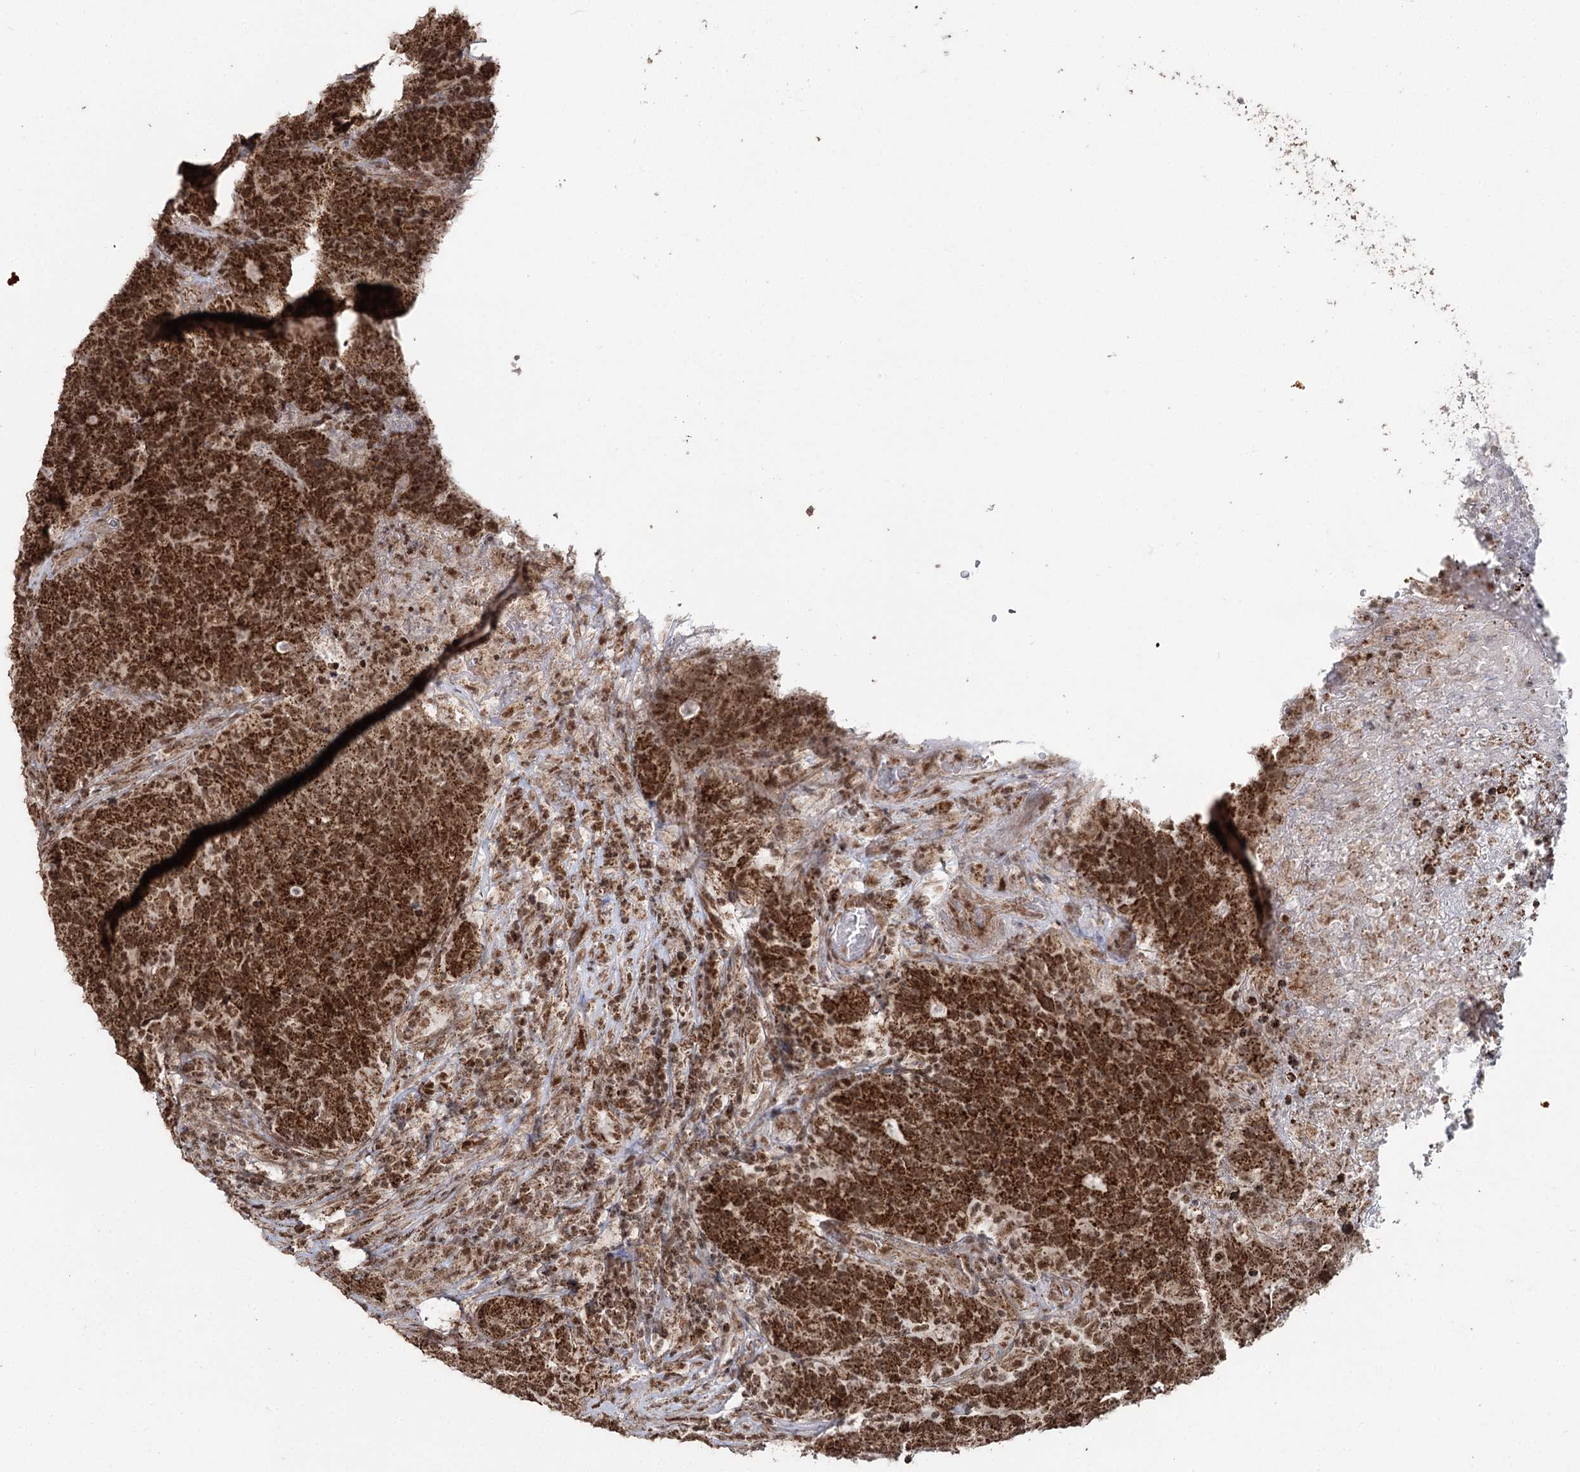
{"staining": {"intensity": "strong", "quantity": ">75%", "location": "cytoplasmic/membranous,nuclear"}, "tissue": "colorectal cancer", "cell_type": "Tumor cells", "image_type": "cancer", "snomed": [{"axis": "morphology", "description": "Adenocarcinoma, NOS"}, {"axis": "topography", "description": "Colon"}], "caption": "Adenocarcinoma (colorectal) tissue displays strong cytoplasmic/membranous and nuclear expression in approximately >75% of tumor cells Using DAB (brown) and hematoxylin (blue) stains, captured at high magnification using brightfield microscopy.", "gene": "PDHX", "patient": {"sex": "female", "age": 75}}